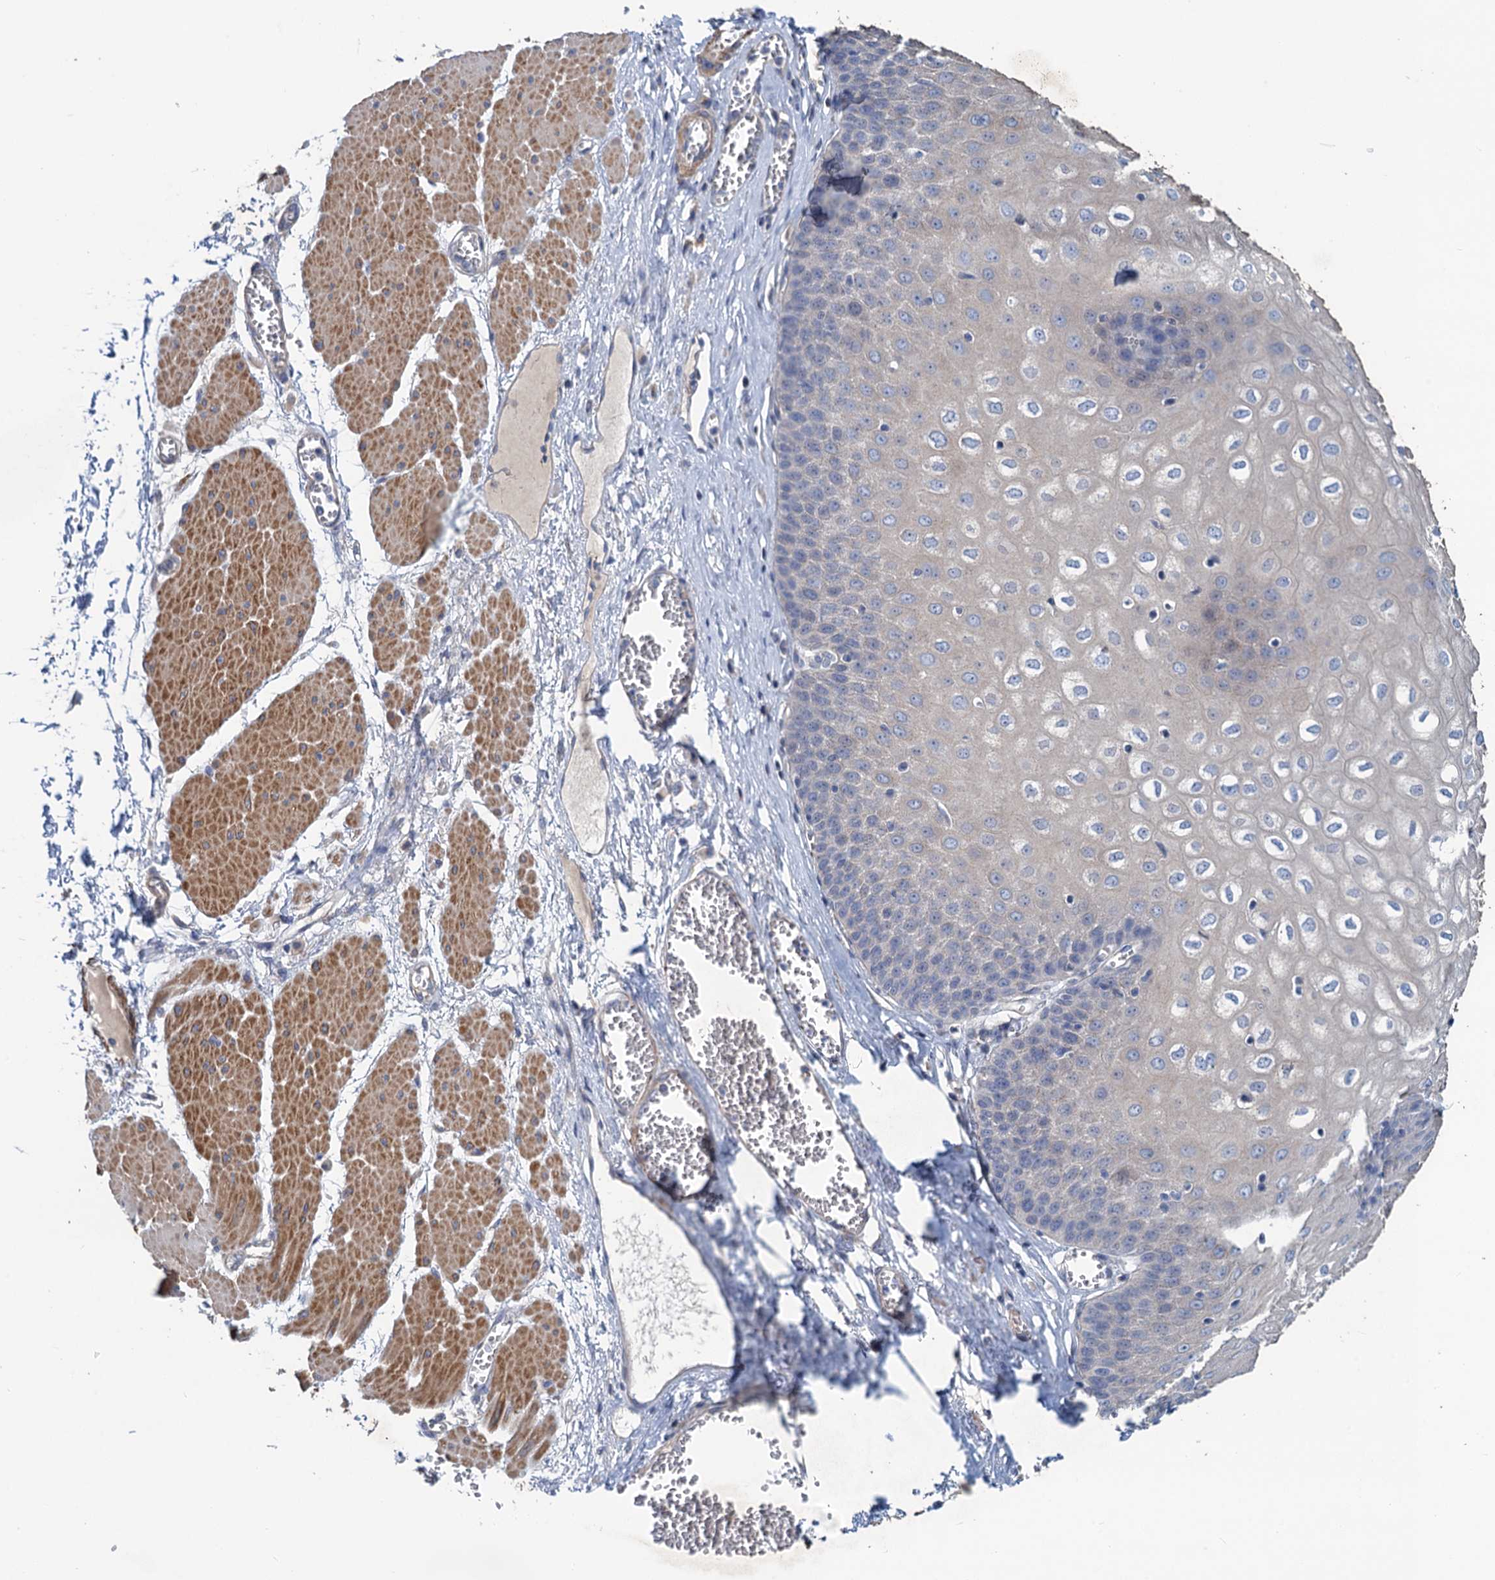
{"staining": {"intensity": "weak", "quantity": "<25%", "location": "cytoplasmic/membranous"}, "tissue": "esophagus", "cell_type": "Squamous epithelial cells", "image_type": "normal", "snomed": [{"axis": "morphology", "description": "Normal tissue, NOS"}, {"axis": "topography", "description": "Esophagus"}], "caption": "Squamous epithelial cells show no significant protein expression in unremarkable esophagus.", "gene": "SMCO3", "patient": {"sex": "male", "age": 60}}